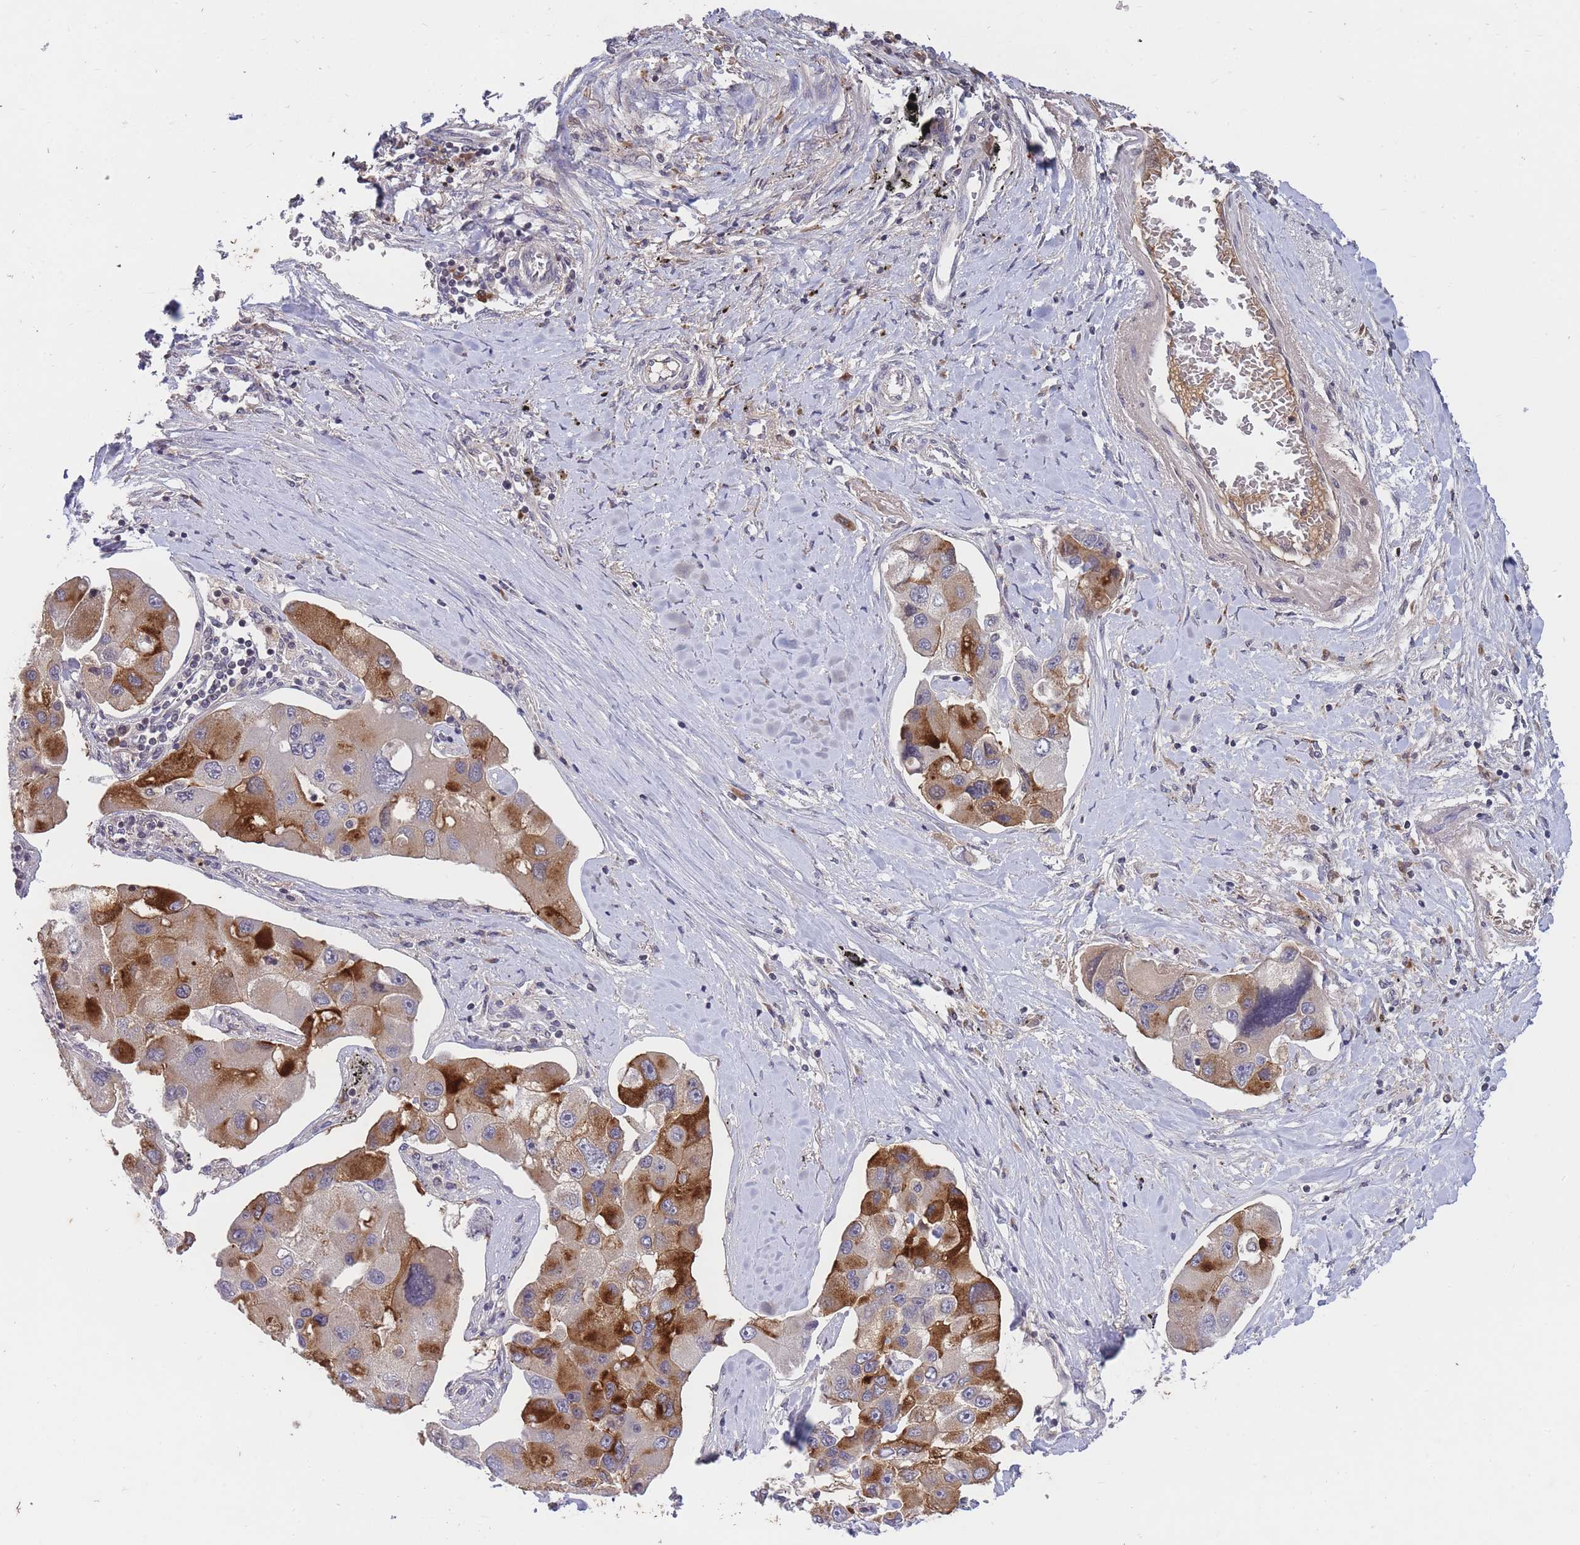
{"staining": {"intensity": "strong", "quantity": "25%-75%", "location": "cytoplasmic/membranous"}, "tissue": "lung cancer", "cell_type": "Tumor cells", "image_type": "cancer", "snomed": [{"axis": "morphology", "description": "Adenocarcinoma, NOS"}, {"axis": "topography", "description": "Lung"}], "caption": "About 25%-75% of tumor cells in adenocarcinoma (lung) display strong cytoplasmic/membranous protein positivity as visualized by brown immunohistochemical staining.", "gene": "RALGDS", "patient": {"sex": "female", "age": 54}}